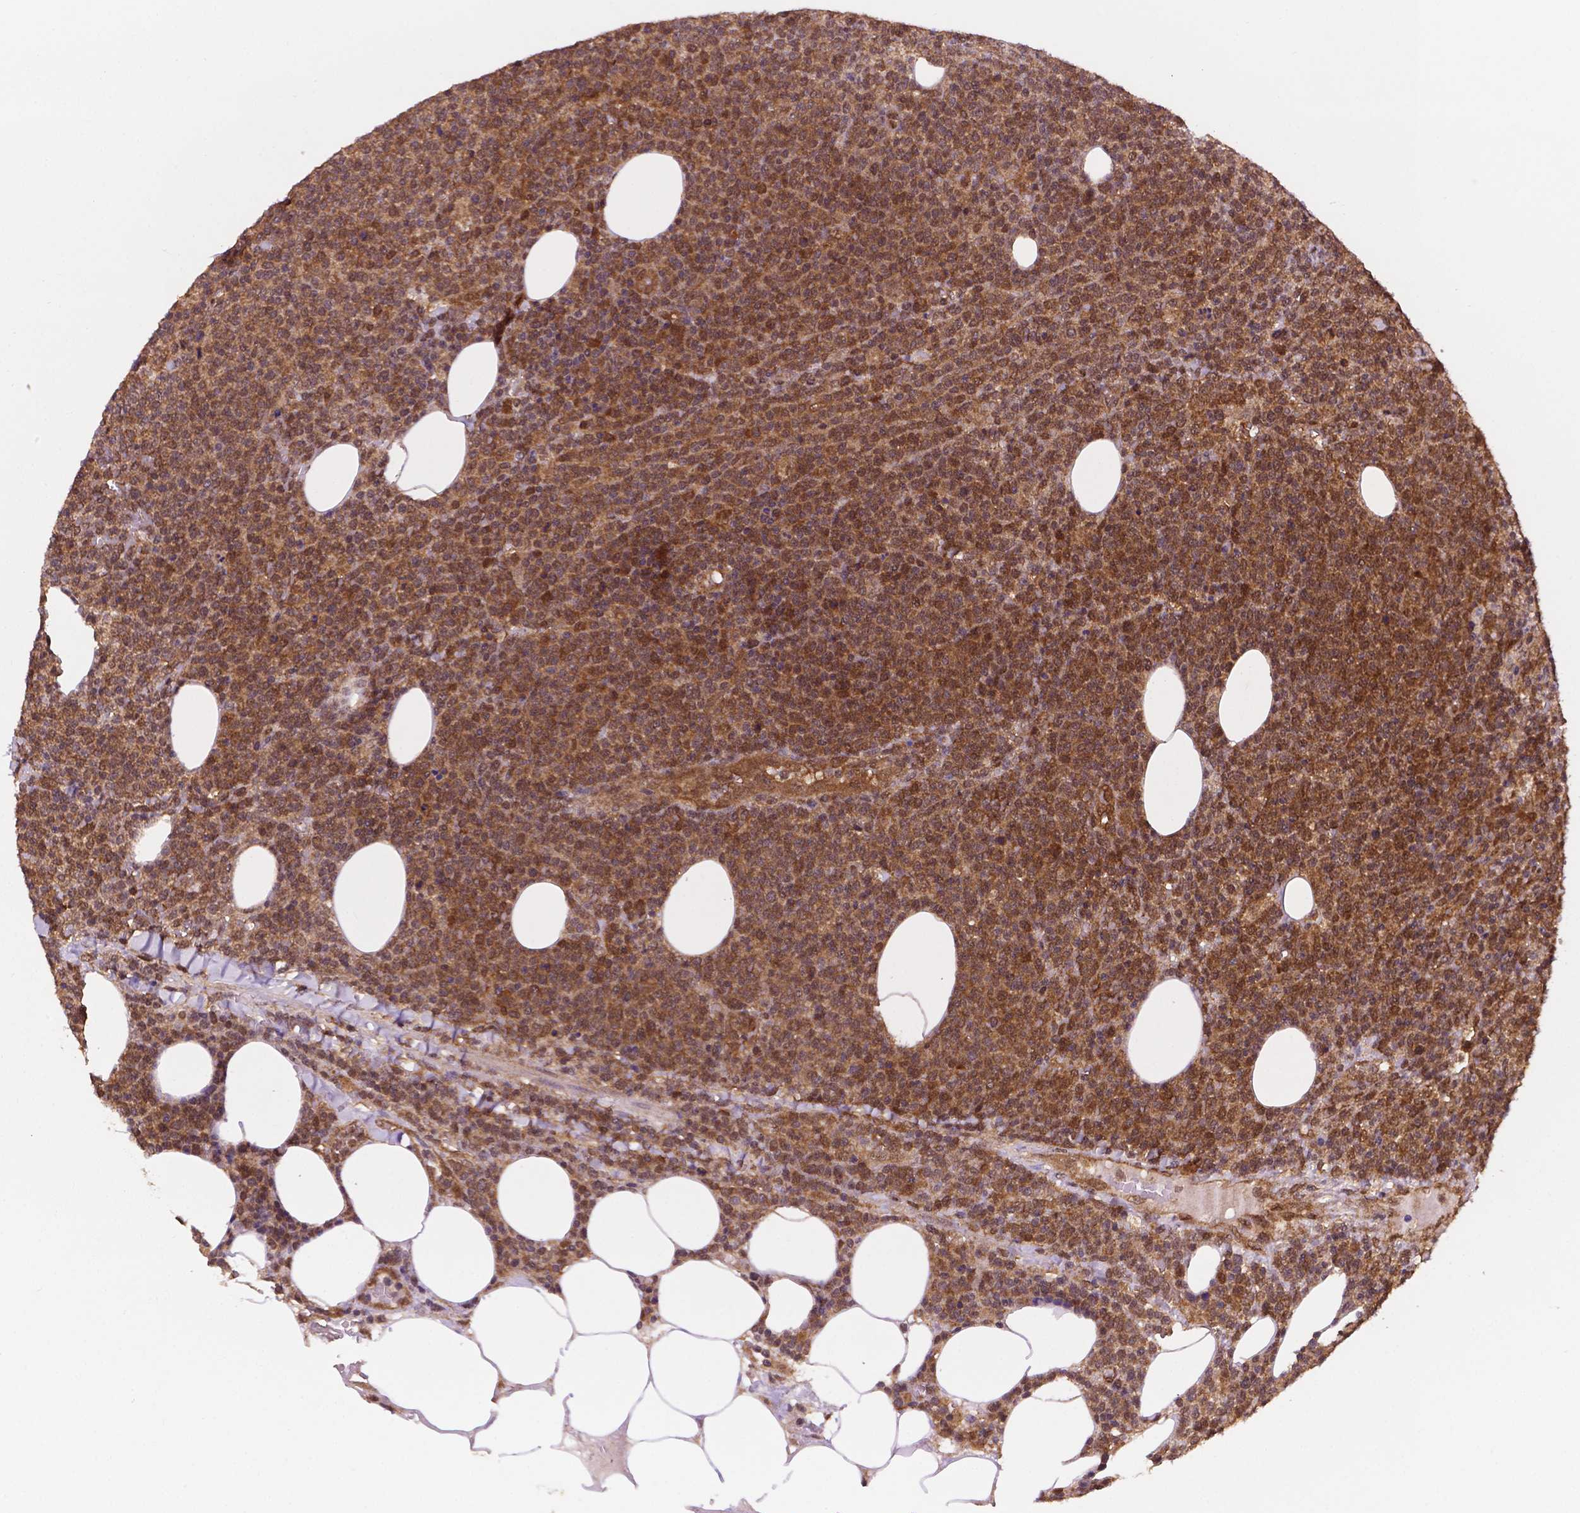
{"staining": {"intensity": "moderate", "quantity": ">75%", "location": "cytoplasmic/membranous,nuclear"}, "tissue": "lymphoma", "cell_type": "Tumor cells", "image_type": "cancer", "snomed": [{"axis": "morphology", "description": "Malignant lymphoma, non-Hodgkin's type, High grade"}, {"axis": "topography", "description": "Lymph node"}], "caption": "Immunohistochemical staining of human malignant lymphoma, non-Hodgkin's type (high-grade) displays moderate cytoplasmic/membranous and nuclear protein expression in about >75% of tumor cells.", "gene": "UBE2L6", "patient": {"sex": "male", "age": 61}}